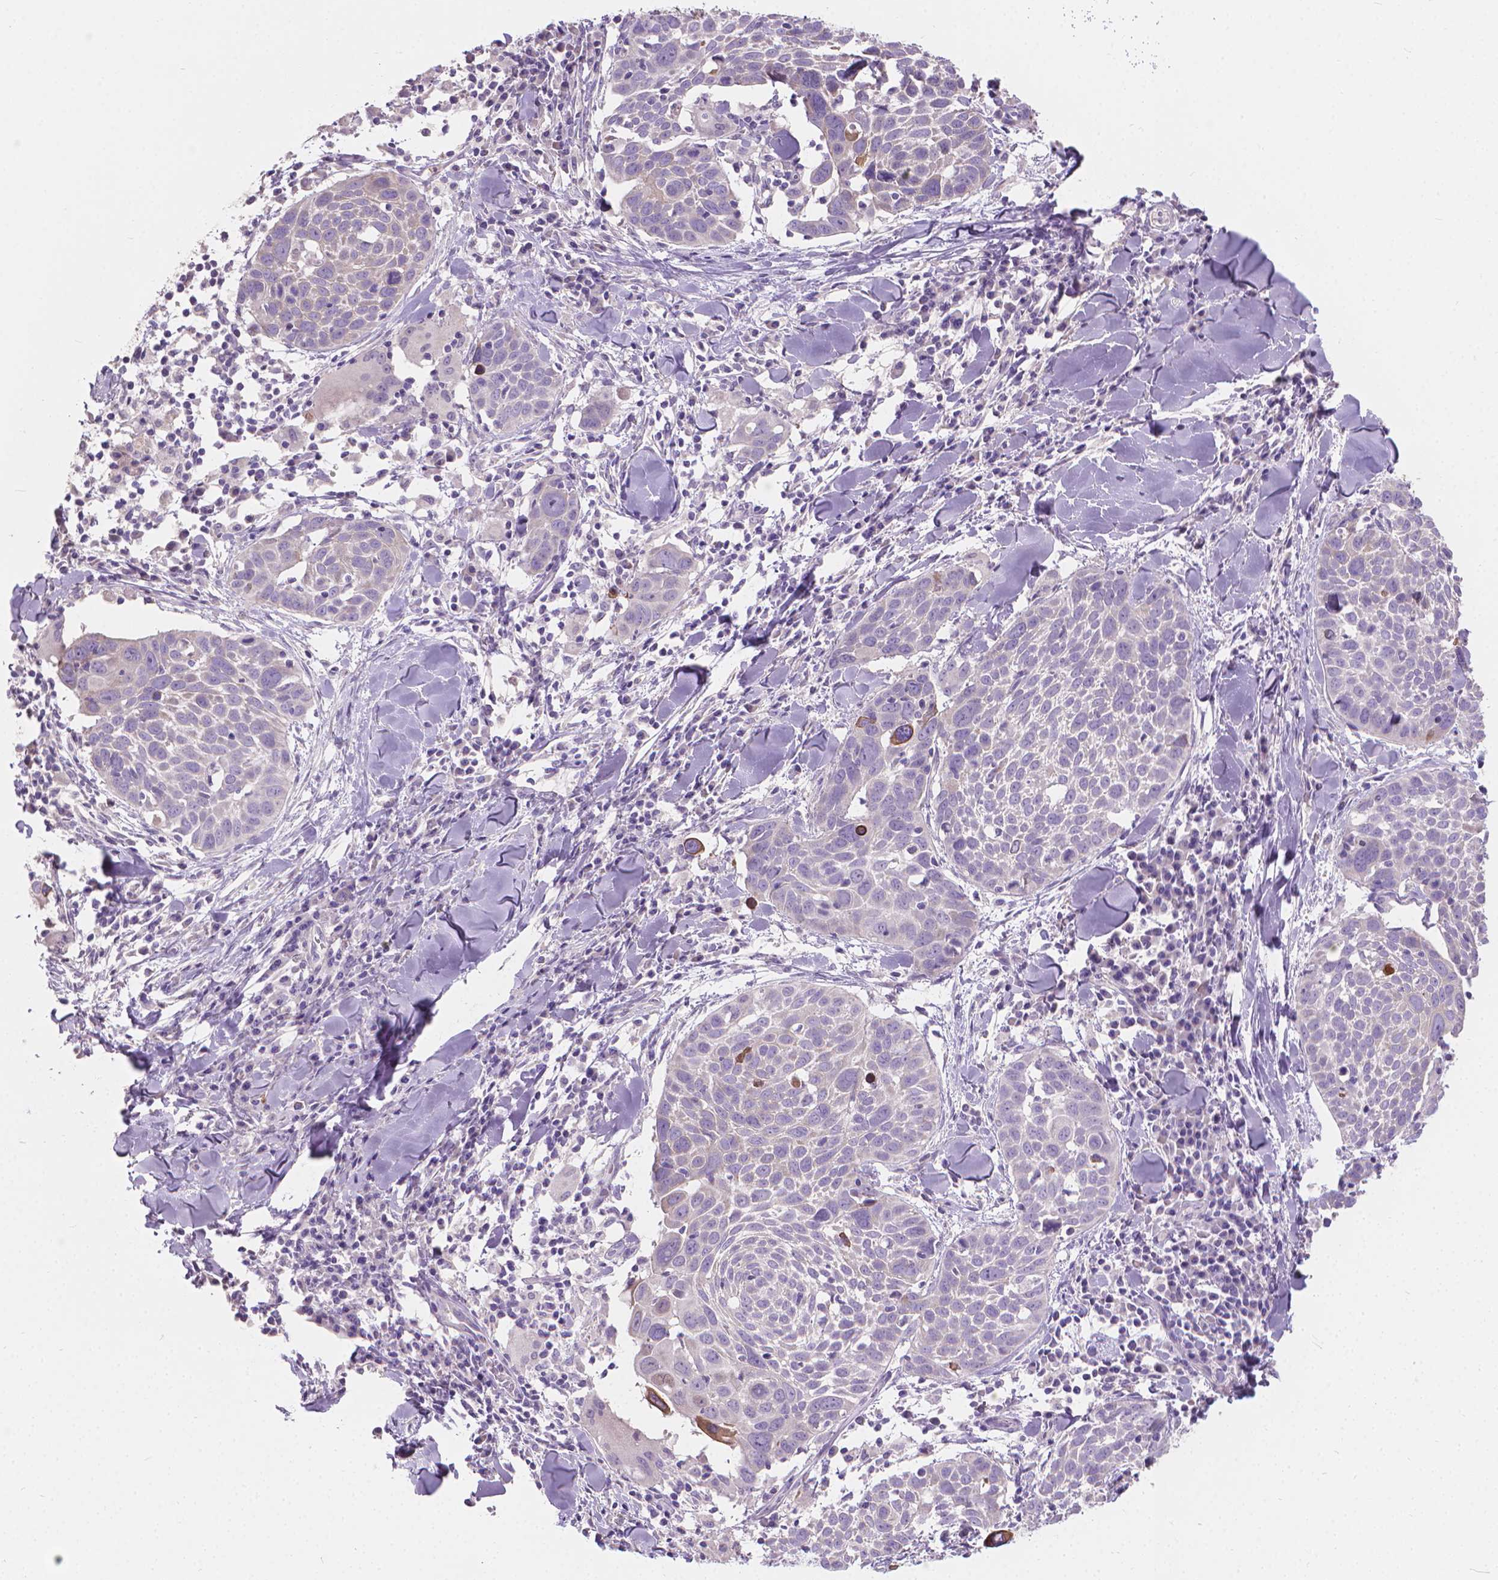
{"staining": {"intensity": "negative", "quantity": "none", "location": "none"}, "tissue": "lung cancer", "cell_type": "Tumor cells", "image_type": "cancer", "snomed": [{"axis": "morphology", "description": "Squamous cell carcinoma, NOS"}, {"axis": "topography", "description": "Lung"}], "caption": "Immunohistochemical staining of squamous cell carcinoma (lung) demonstrates no significant positivity in tumor cells.", "gene": "CABCOCO1", "patient": {"sex": "male", "age": 57}}